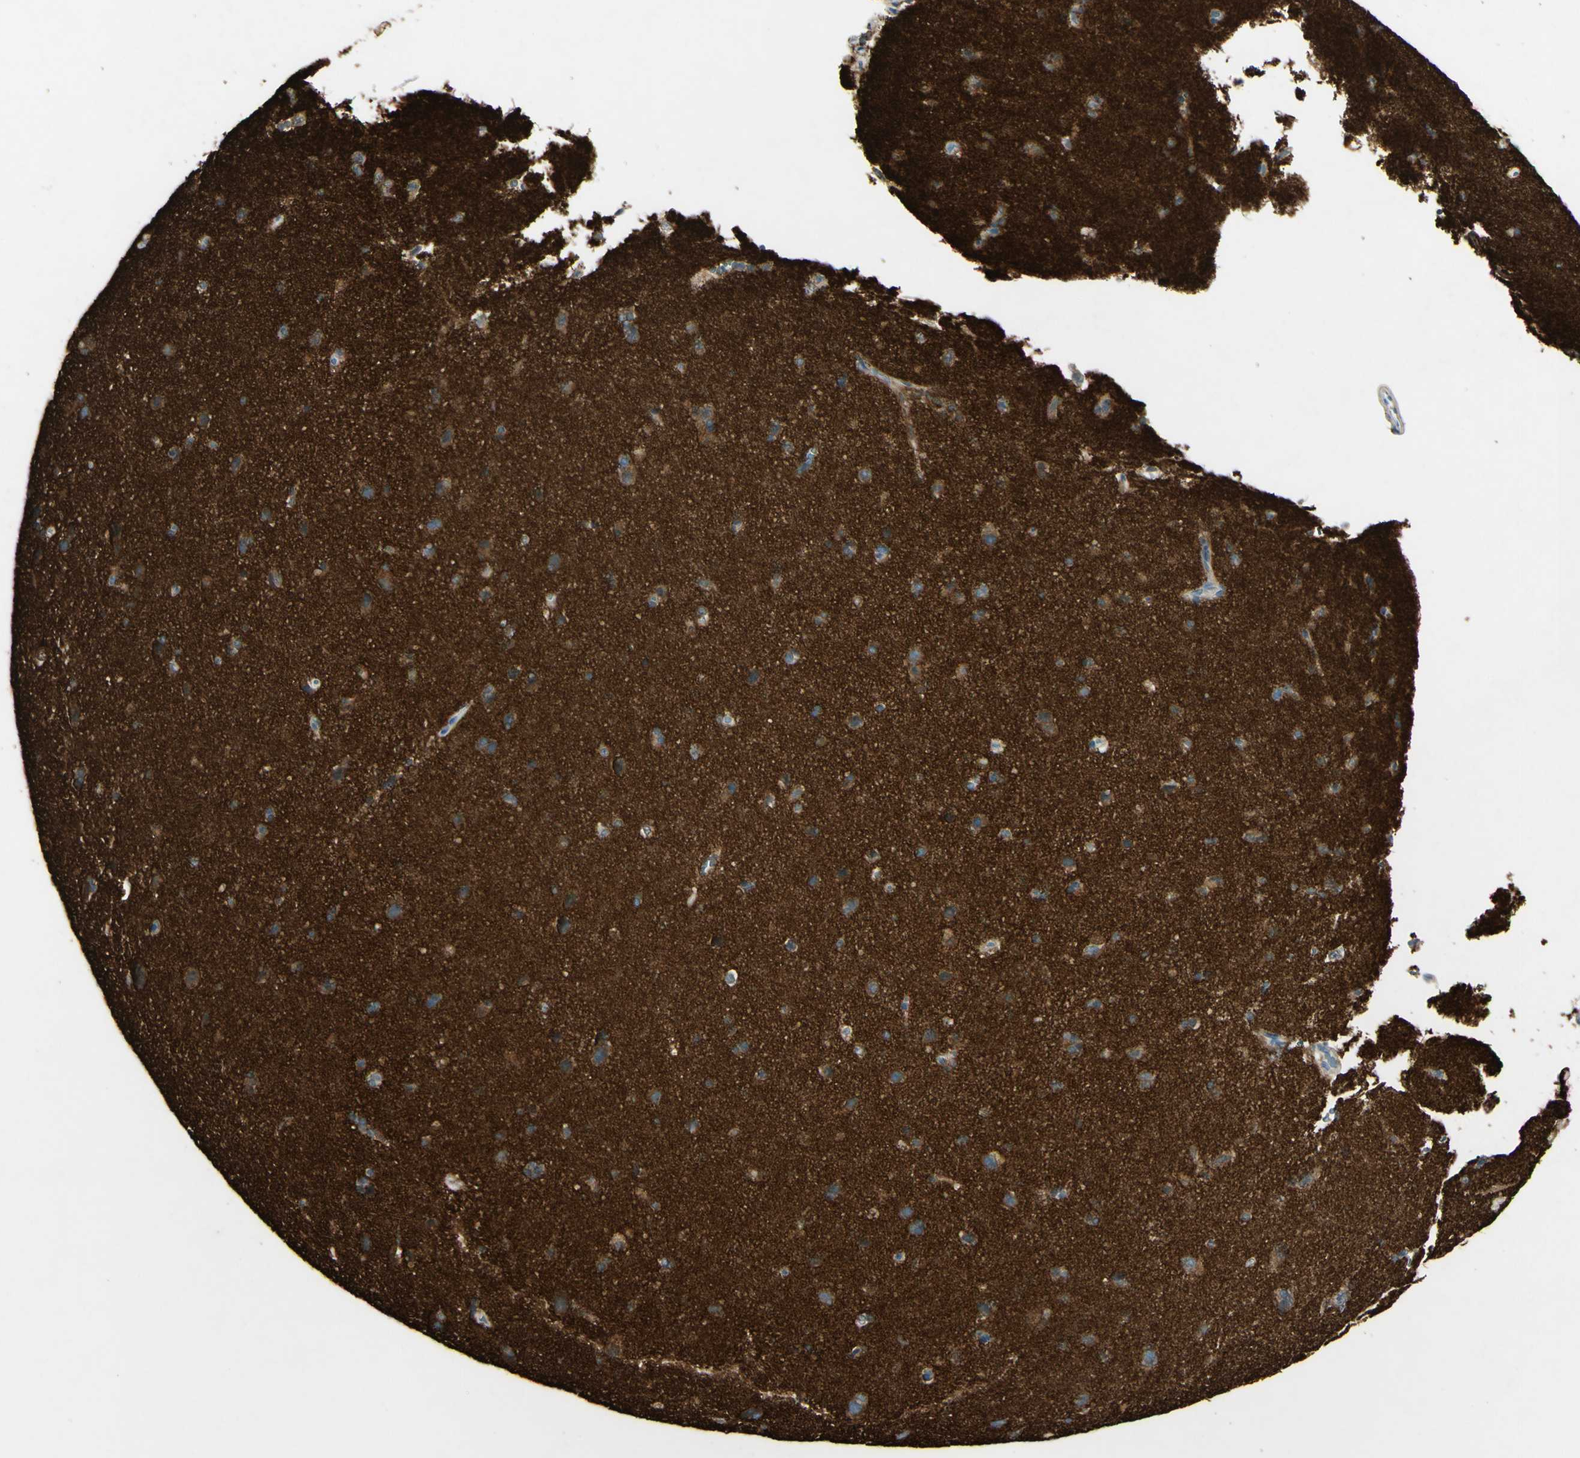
{"staining": {"intensity": "weak", "quantity": ">75%", "location": "cytoplasmic/membranous"}, "tissue": "cerebral cortex", "cell_type": "Endothelial cells", "image_type": "normal", "snomed": [{"axis": "morphology", "description": "Normal tissue, NOS"}, {"axis": "topography", "description": "Cerebral cortex"}], "caption": "An immunohistochemistry micrograph of unremarkable tissue is shown. Protein staining in brown labels weak cytoplasmic/membranous positivity in cerebral cortex within endothelial cells. (Stains: DAB in brown, nuclei in blue, Microscopy: brightfield microscopy at high magnification).", "gene": "SNAP91", "patient": {"sex": "male", "age": 62}}